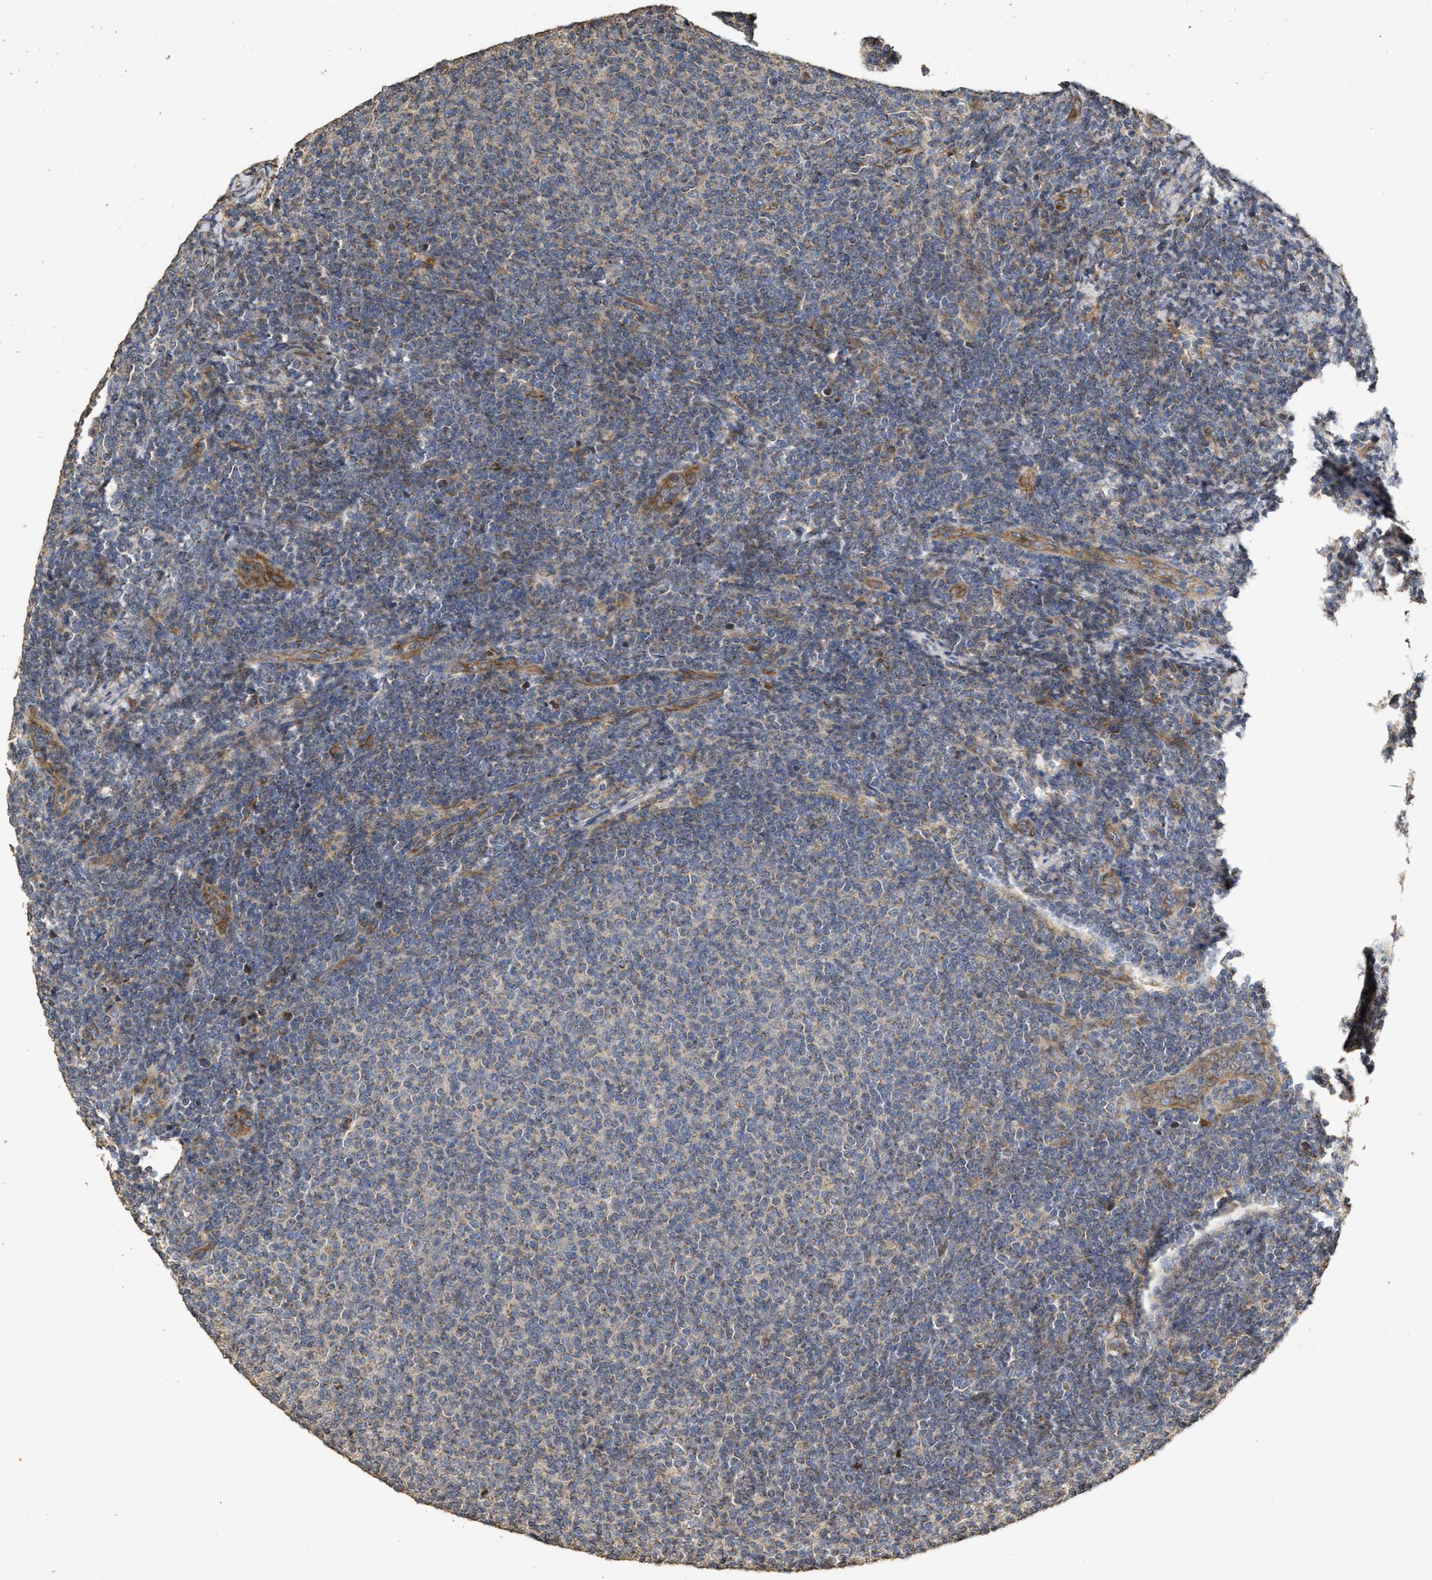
{"staining": {"intensity": "weak", "quantity": "<25%", "location": "cytoplasmic/membranous"}, "tissue": "lymphoma", "cell_type": "Tumor cells", "image_type": "cancer", "snomed": [{"axis": "morphology", "description": "Malignant lymphoma, non-Hodgkin's type, Low grade"}, {"axis": "topography", "description": "Lymph node"}], "caption": "DAB immunohistochemical staining of lymphoma displays no significant staining in tumor cells. (DAB (3,3'-diaminobenzidine) immunohistochemistry (IHC), high magnification).", "gene": "NAV1", "patient": {"sex": "male", "age": 66}}